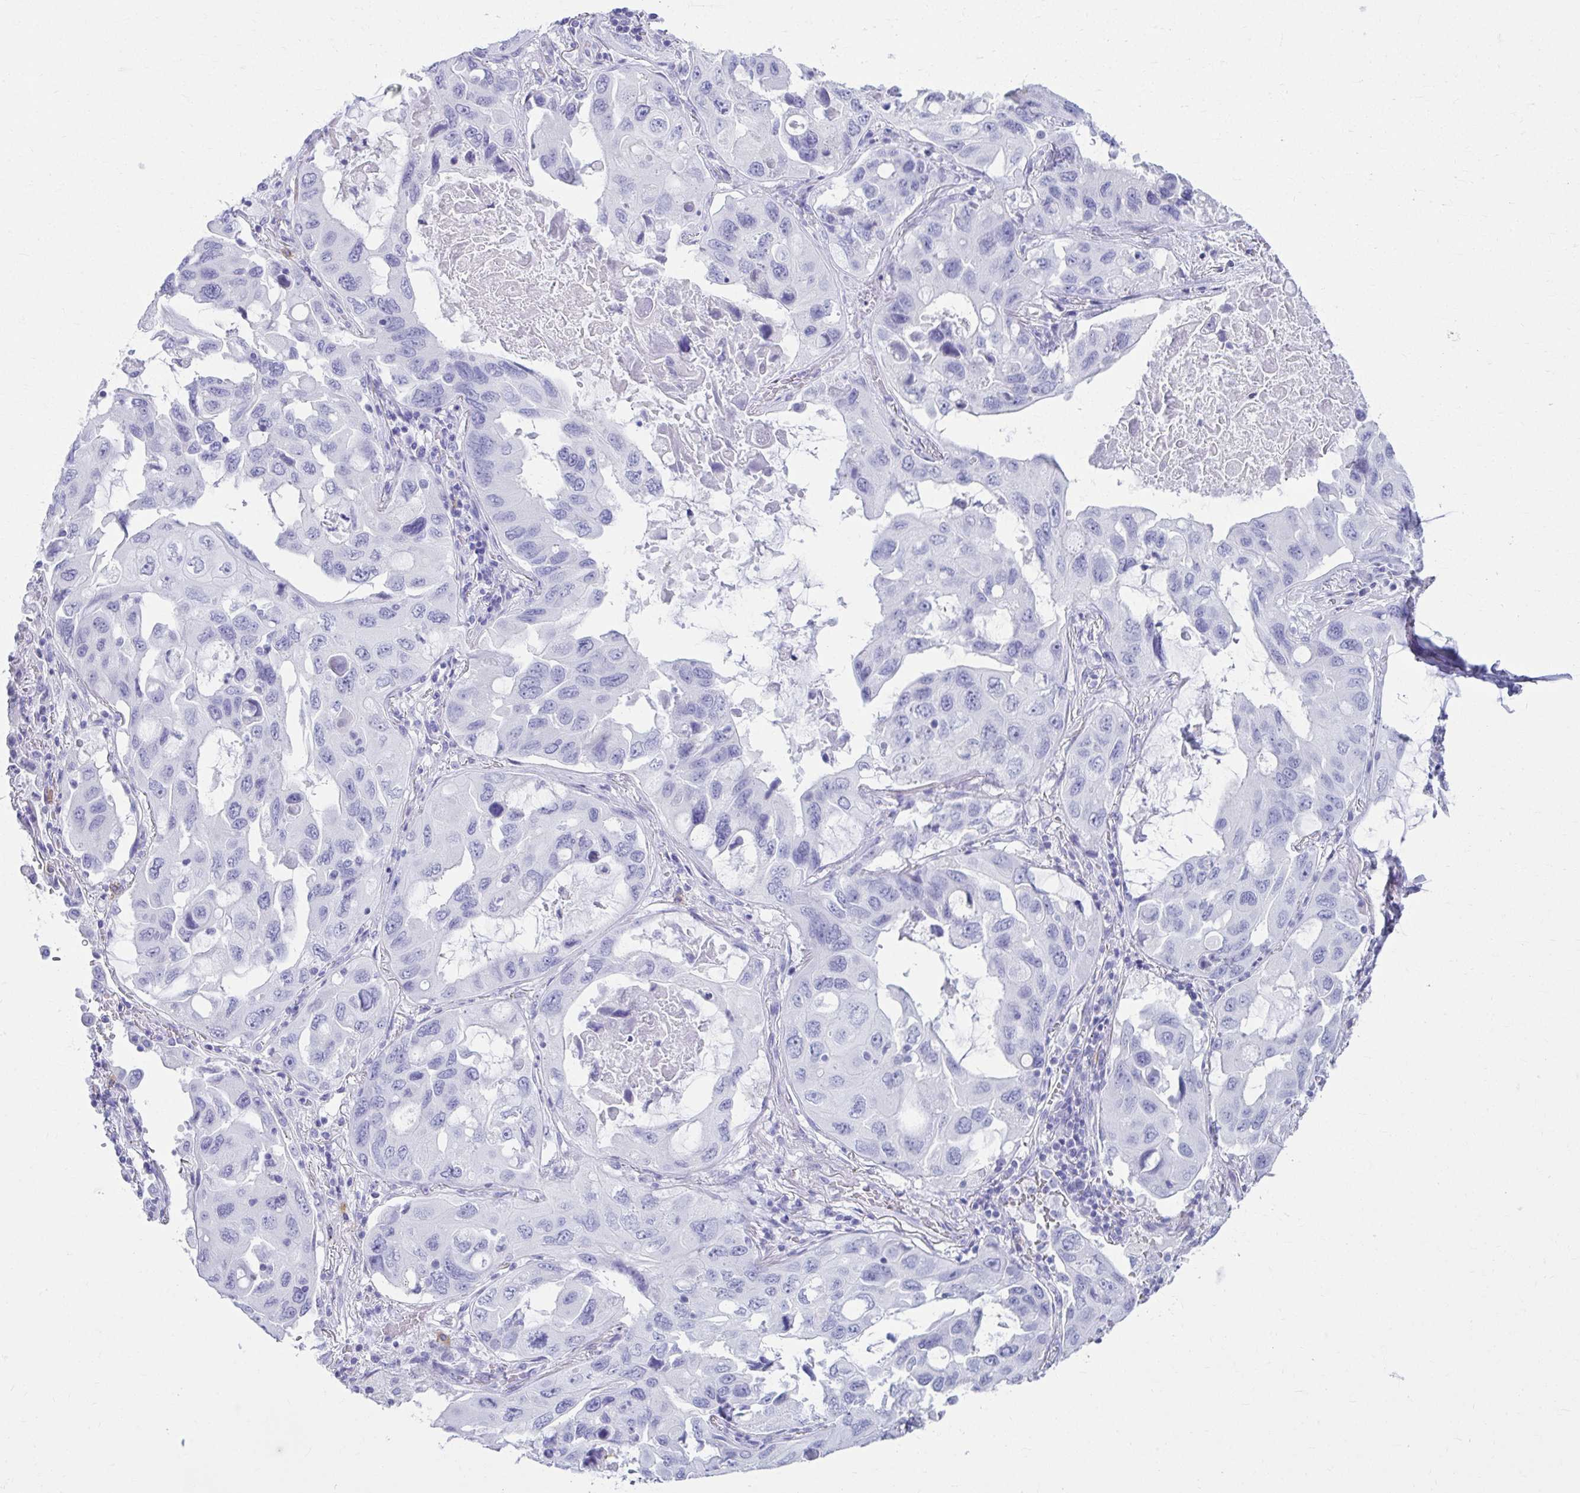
{"staining": {"intensity": "negative", "quantity": "none", "location": "none"}, "tissue": "lung cancer", "cell_type": "Tumor cells", "image_type": "cancer", "snomed": [{"axis": "morphology", "description": "Squamous cell carcinoma, NOS"}, {"axis": "topography", "description": "Lung"}], "caption": "IHC of human lung cancer displays no positivity in tumor cells. Nuclei are stained in blue.", "gene": "ATP4B", "patient": {"sex": "female", "age": 73}}